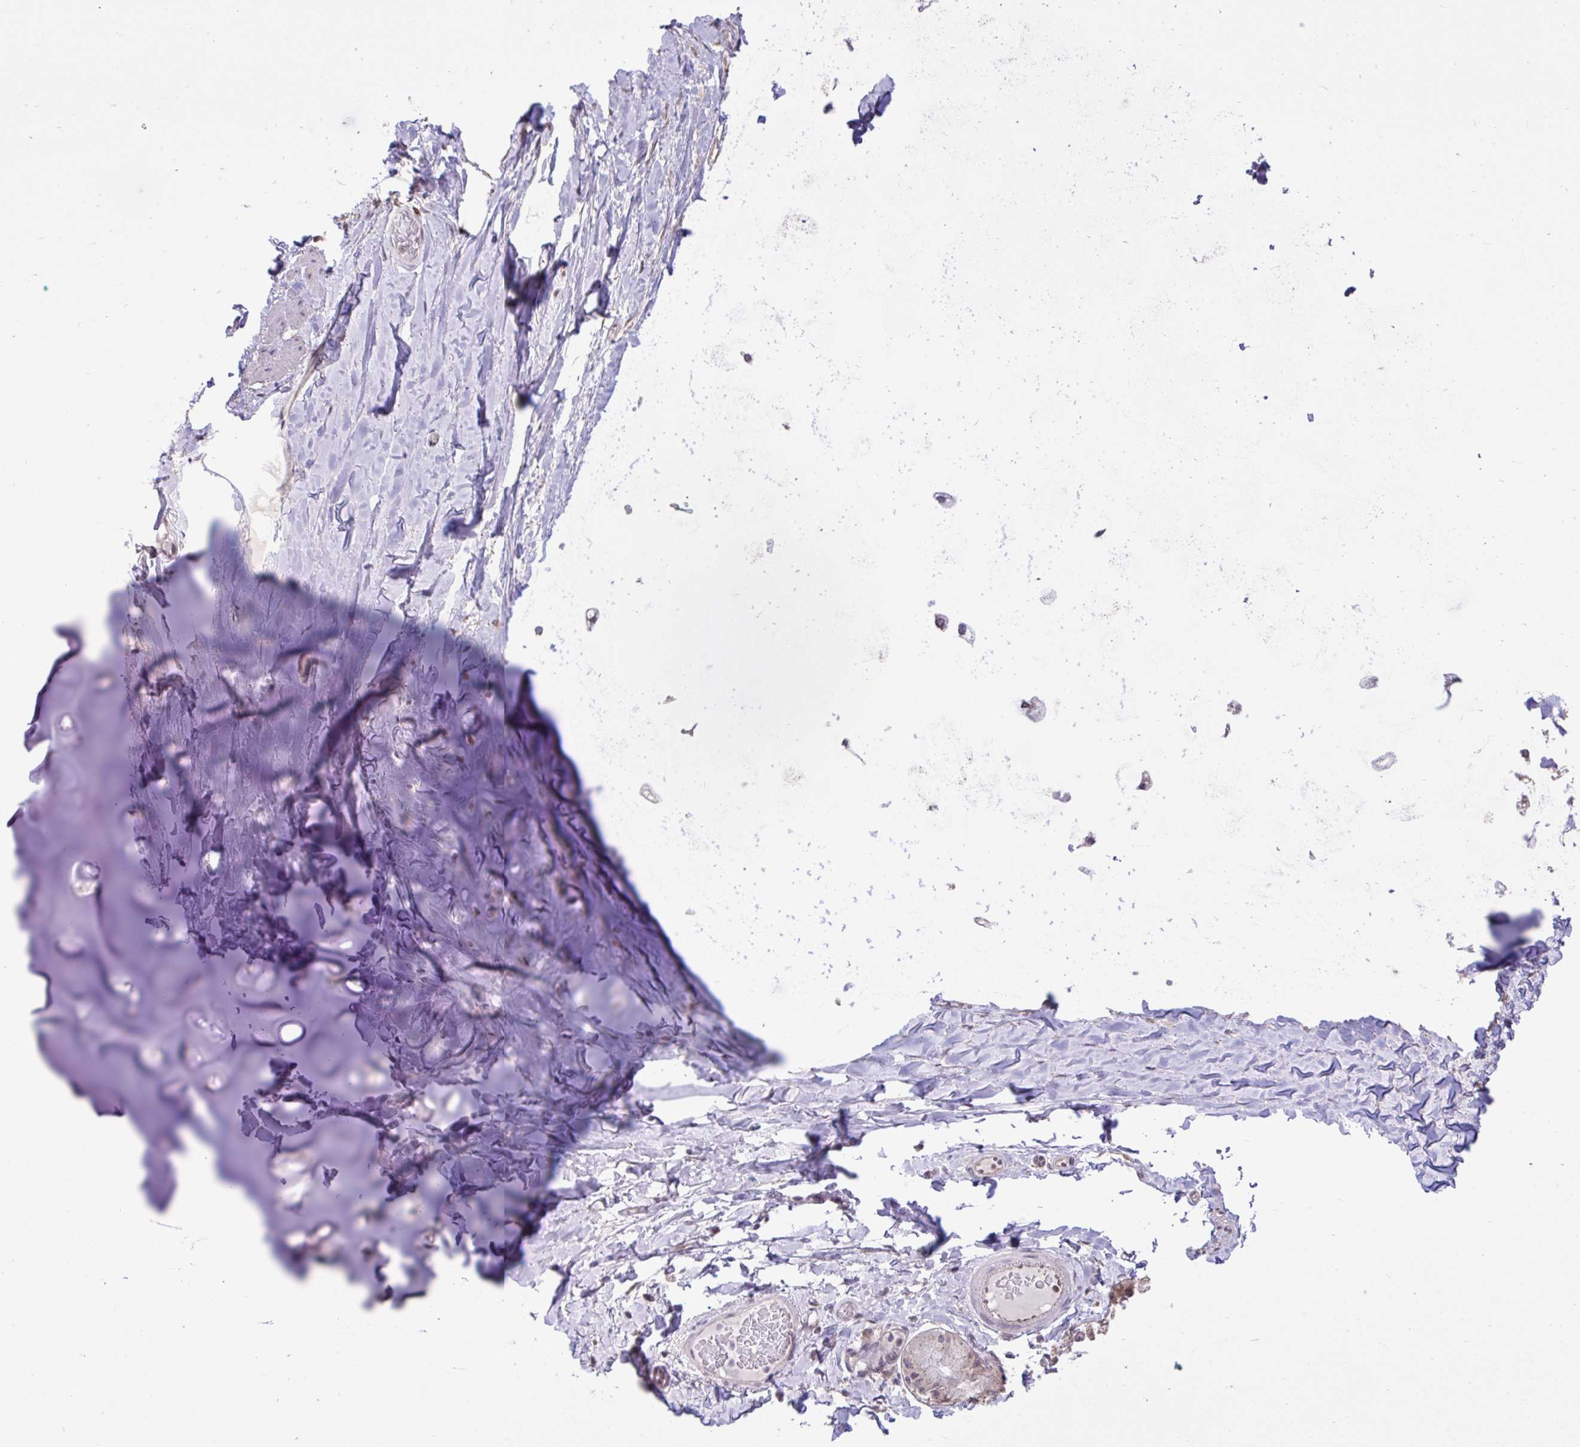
{"staining": {"intensity": "negative", "quantity": "none", "location": "none"}, "tissue": "adipose tissue", "cell_type": "Adipocytes", "image_type": "normal", "snomed": [{"axis": "morphology", "description": "Normal tissue, NOS"}, {"axis": "topography", "description": "Cartilage tissue"}, {"axis": "topography", "description": "Bronchus"}], "caption": "This photomicrograph is of unremarkable adipose tissue stained with immunohistochemistry to label a protein in brown with the nuclei are counter-stained blue. There is no positivity in adipocytes.", "gene": "CYP20A1", "patient": {"sex": "male", "age": 64}}